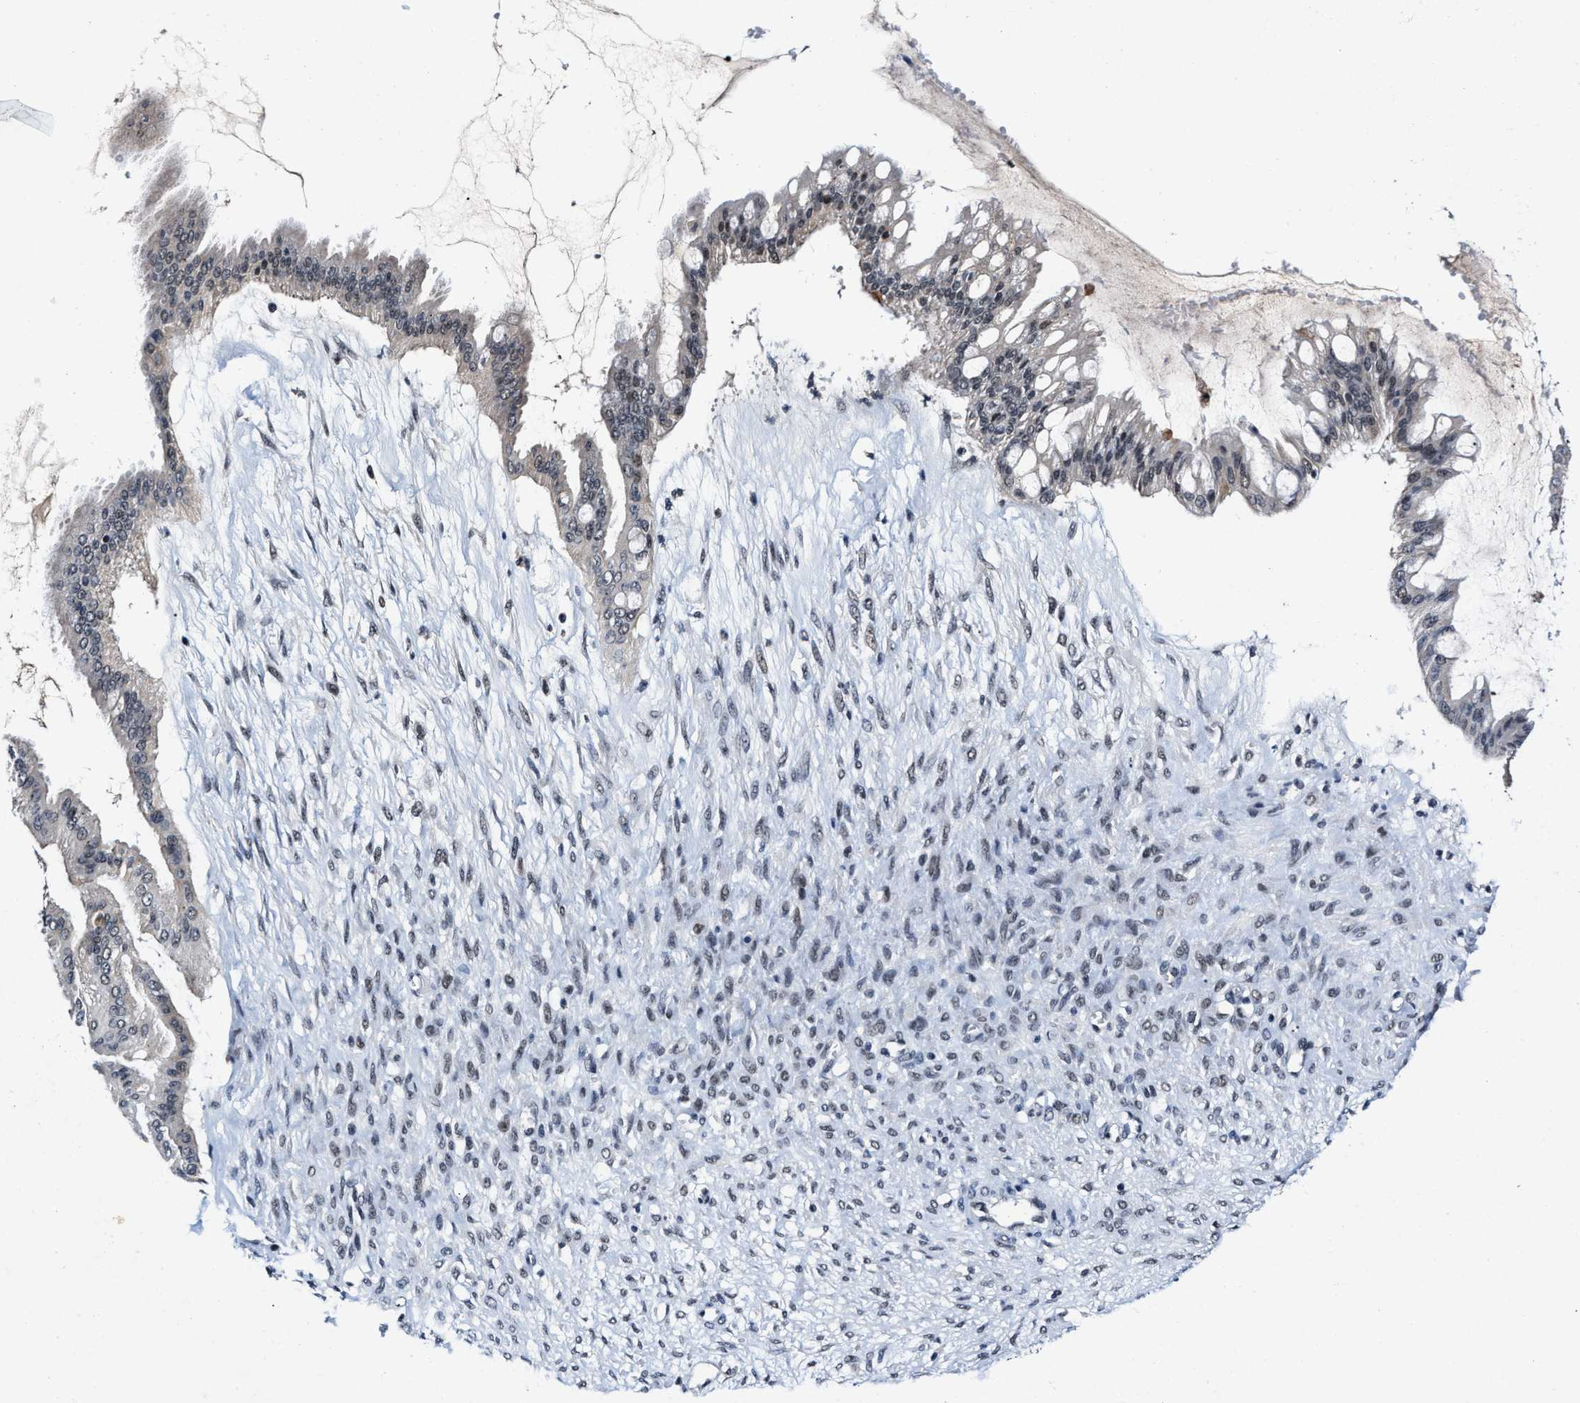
{"staining": {"intensity": "weak", "quantity": "<25%", "location": "nuclear"}, "tissue": "ovarian cancer", "cell_type": "Tumor cells", "image_type": "cancer", "snomed": [{"axis": "morphology", "description": "Cystadenocarcinoma, mucinous, NOS"}, {"axis": "topography", "description": "Ovary"}], "caption": "Tumor cells are negative for protein expression in human ovarian mucinous cystadenocarcinoma. (Stains: DAB IHC with hematoxylin counter stain, Microscopy: brightfield microscopy at high magnification).", "gene": "INIP", "patient": {"sex": "female", "age": 73}}